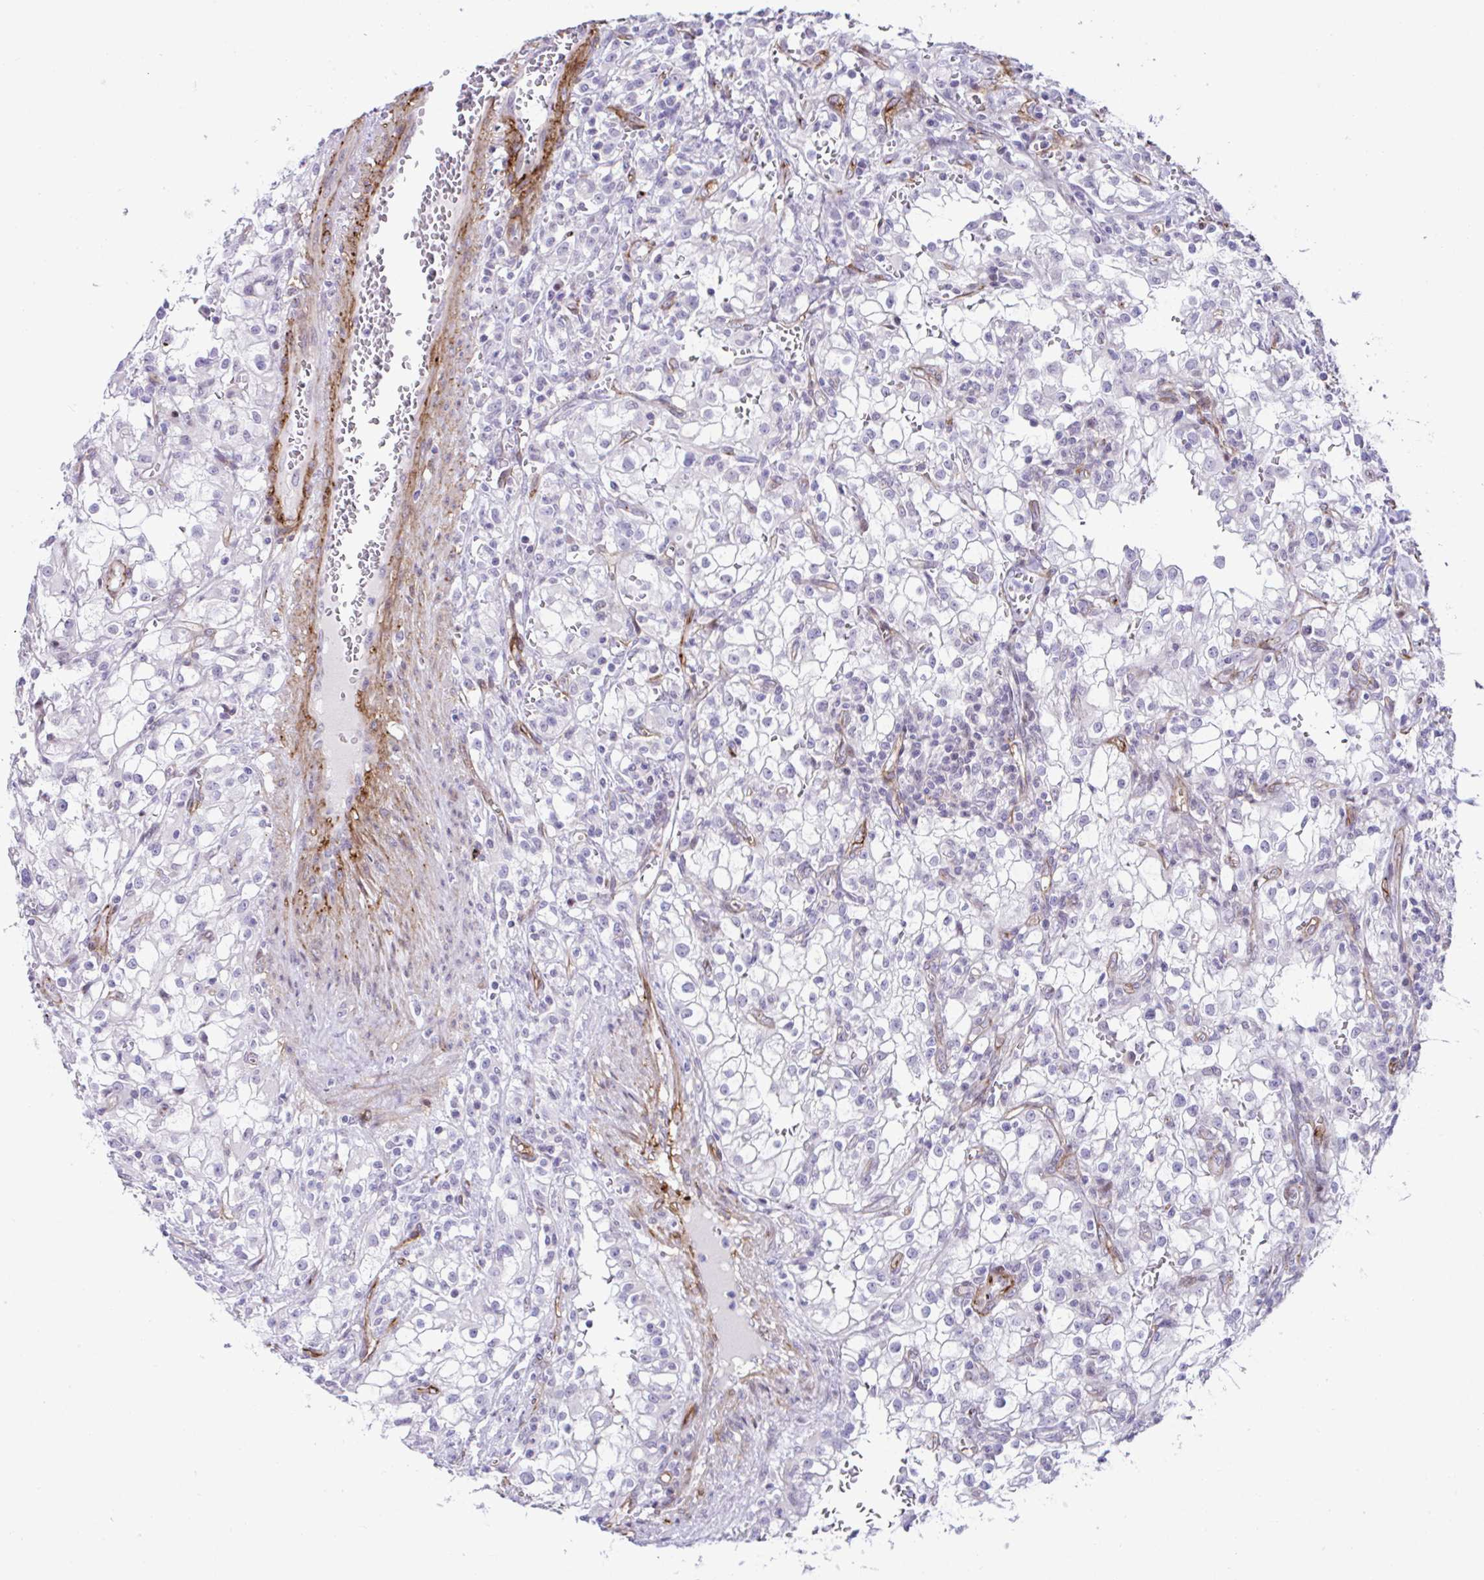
{"staining": {"intensity": "negative", "quantity": "none", "location": "none"}, "tissue": "renal cancer", "cell_type": "Tumor cells", "image_type": "cancer", "snomed": [{"axis": "morphology", "description": "Adenocarcinoma, NOS"}, {"axis": "topography", "description": "Kidney"}], "caption": "Immunohistochemistry image of neoplastic tissue: human renal adenocarcinoma stained with DAB displays no significant protein positivity in tumor cells.", "gene": "FBXO34", "patient": {"sex": "female", "age": 74}}